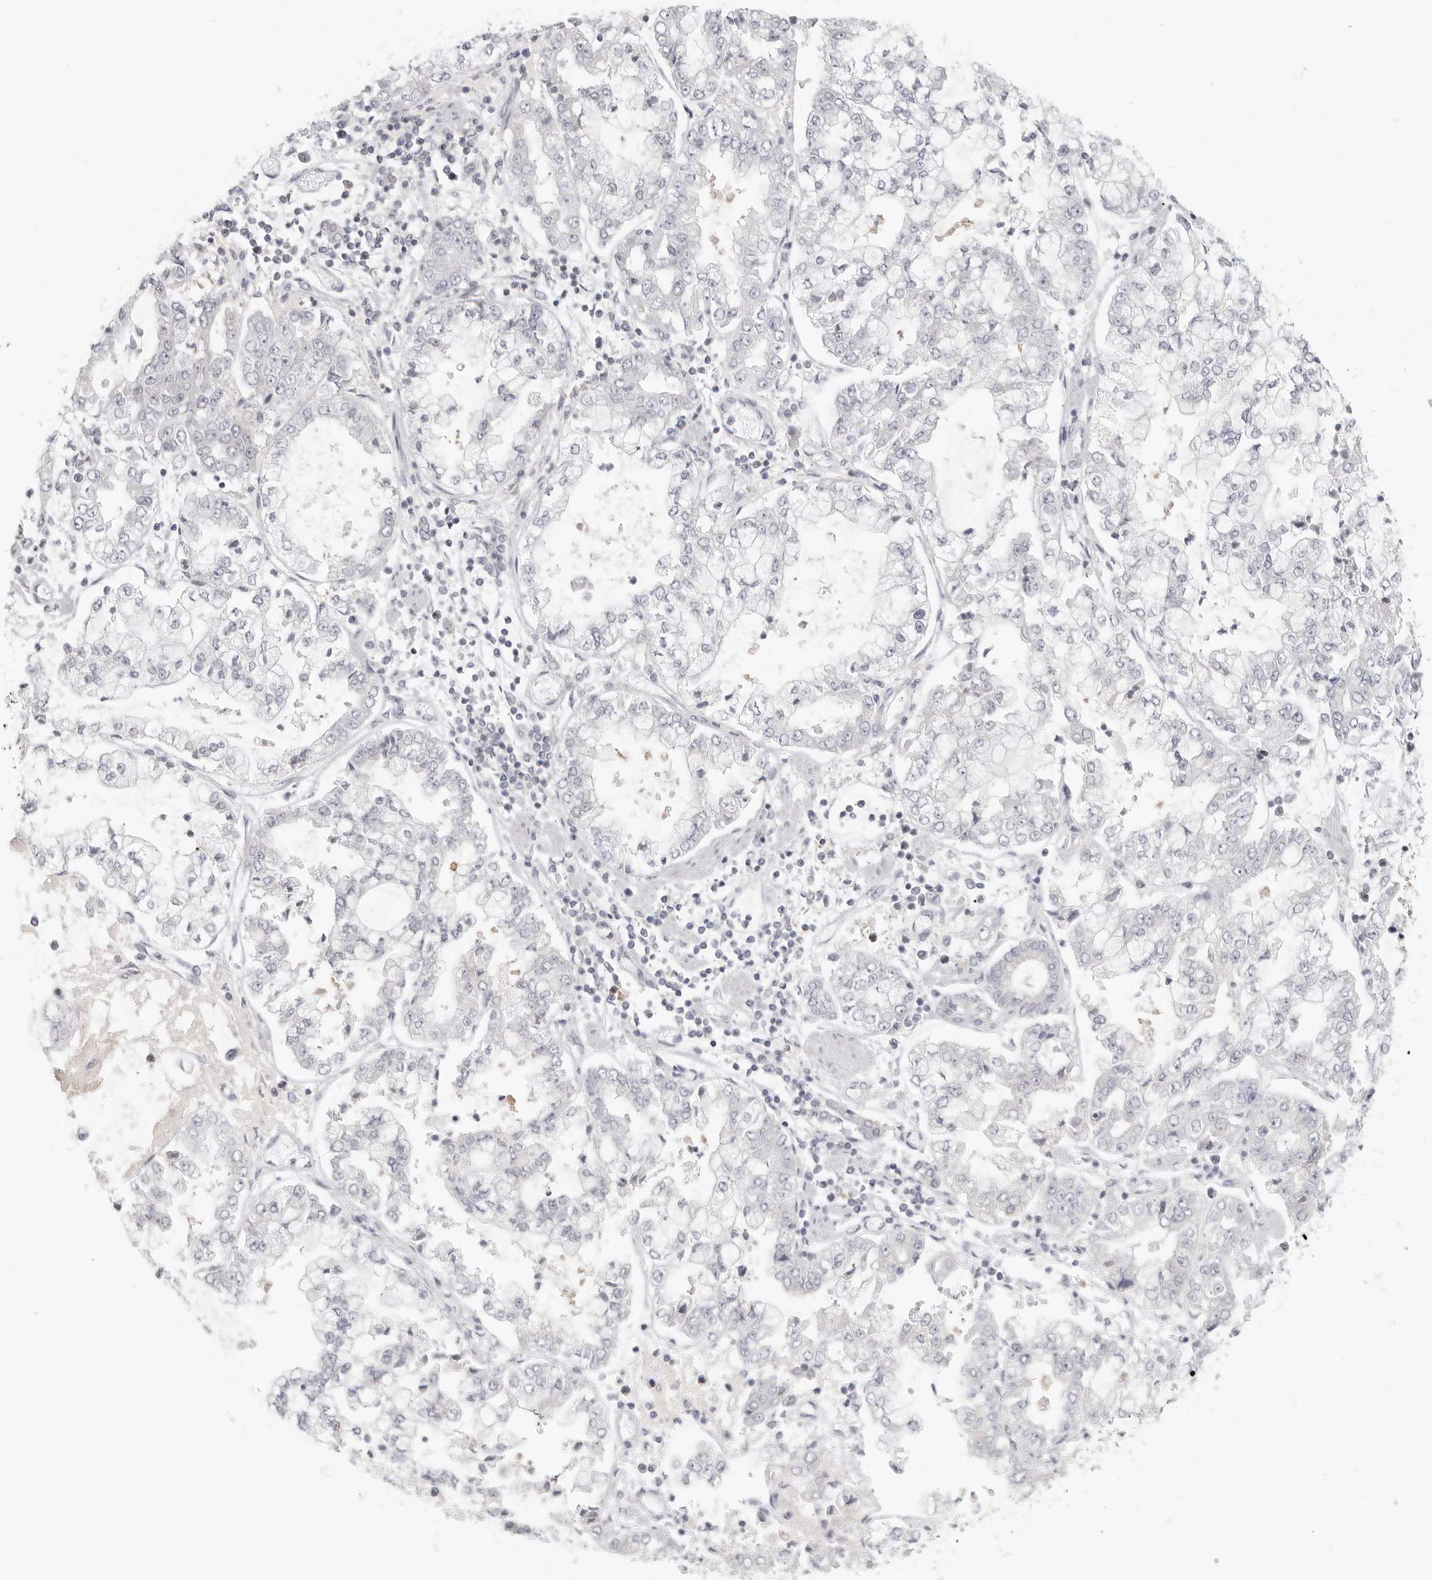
{"staining": {"intensity": "negative", "quantity": "none", "location": "none"}, "tissue": "stomach cancer", "cell_type": "Tumor cells", "image_type": "cancer", "snomed": [{"axis": "morphology", "description": "Adenocarcinoma, NOS"}, {"axis": "topography", "description": "Stomach"}], "caption": "Micrograph shows no significant protein positivity in tumor cells of stomach cancer. (DAB (3,3'-diaminobenzidine) immunohistochemistry with hematoxylin counter stain).", "gene": "HDAC6", "patient": {"sex": "male", "age": 76}}